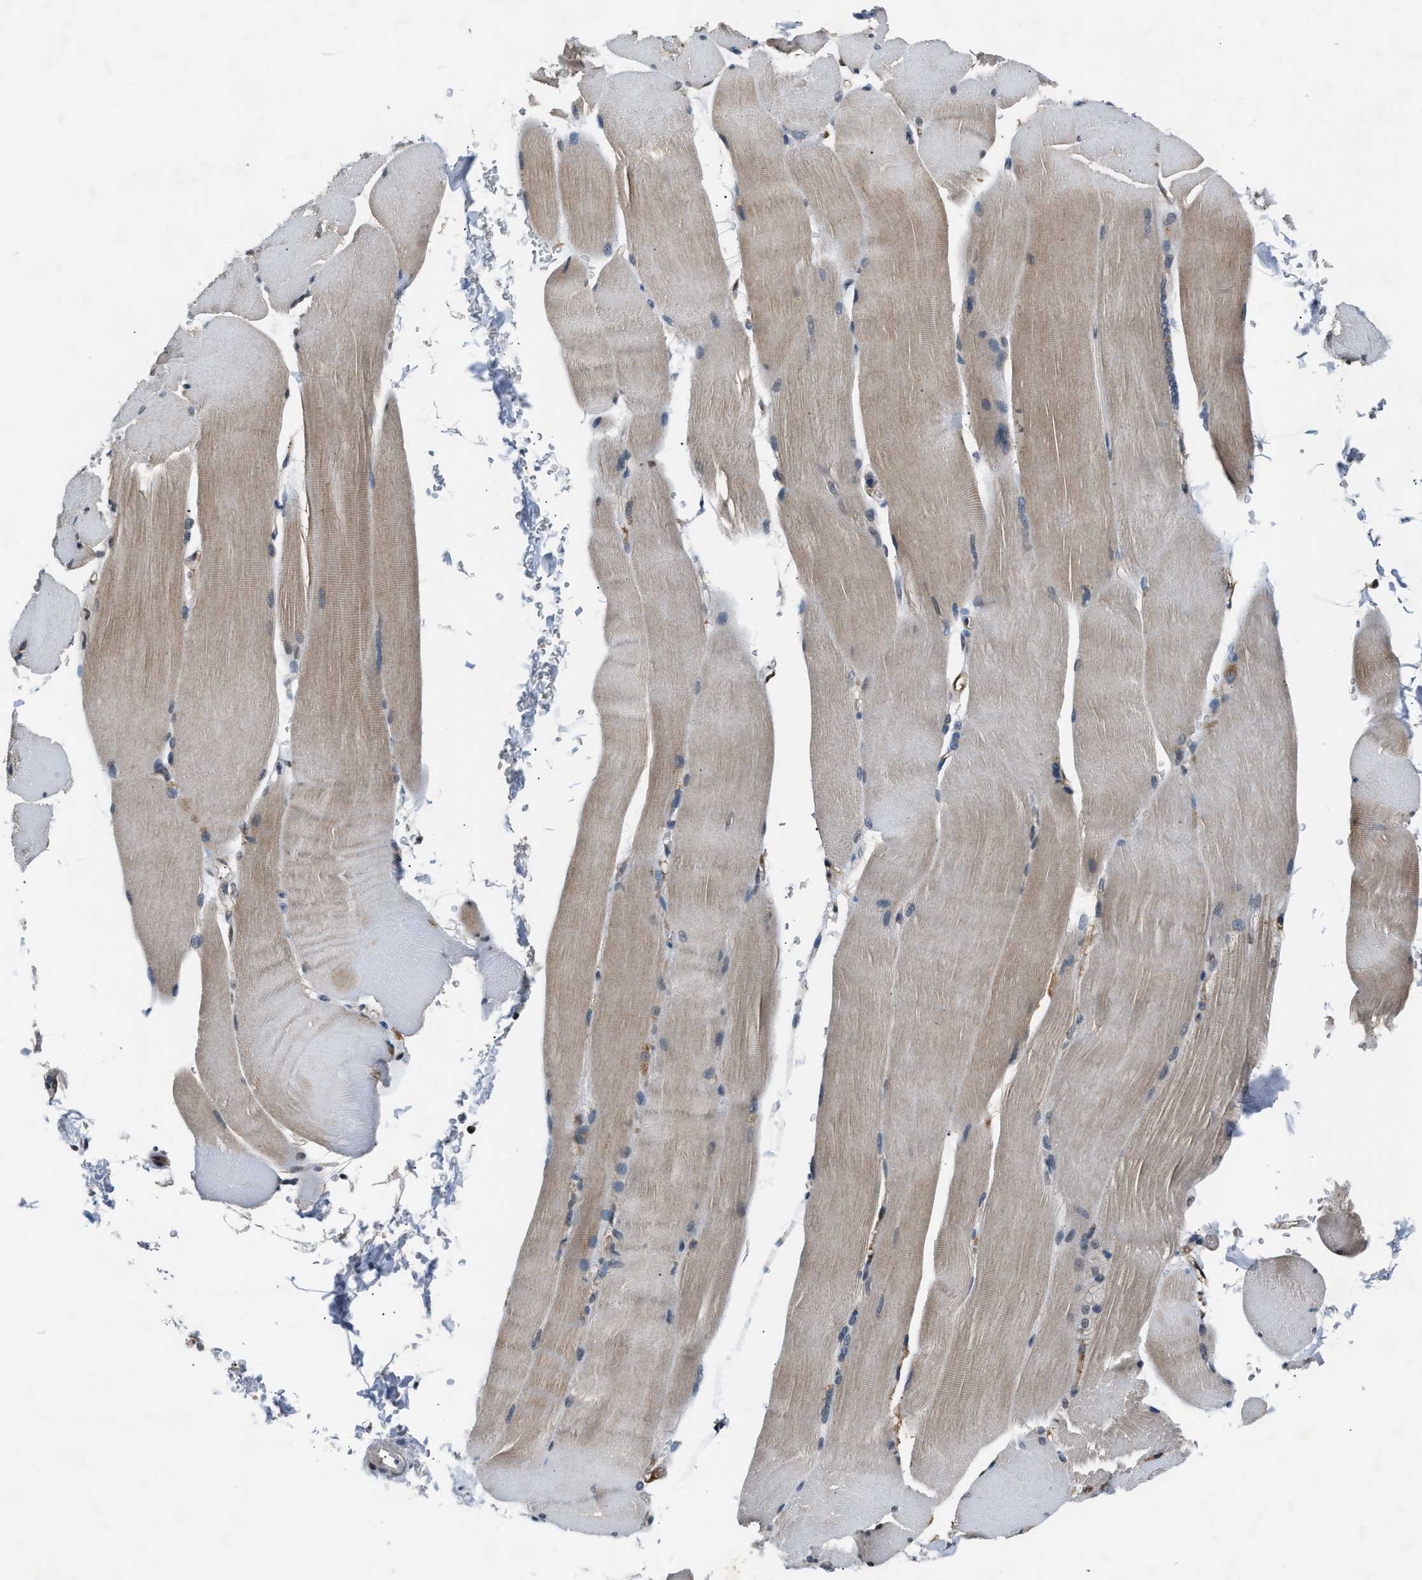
{"staining": {"intensity": "weak", "quantity": ">75%", "location": "cytoplasmic/membranous"}, "tissue": "skeletal muscle", "cell_type": "Myocytes", "image_type": "normal", "snomed": [{"axis": "morphology", "description": "Normal tissue, NOS"}, {"axis": "topography", "description": "Skin"}, {"axis": "topography", "description": "Skeletal muscle"}], "caption": "Immunohistochemical staining of unremarkable human skeletal muscle displays weak cytoplasmic/membranous protein staining in approximately >75% of myocytes. (IHC, brightfield microscopy, high magnification).", "gene": "TP53I3", "patient": {"sex": "male", "age": 83}}